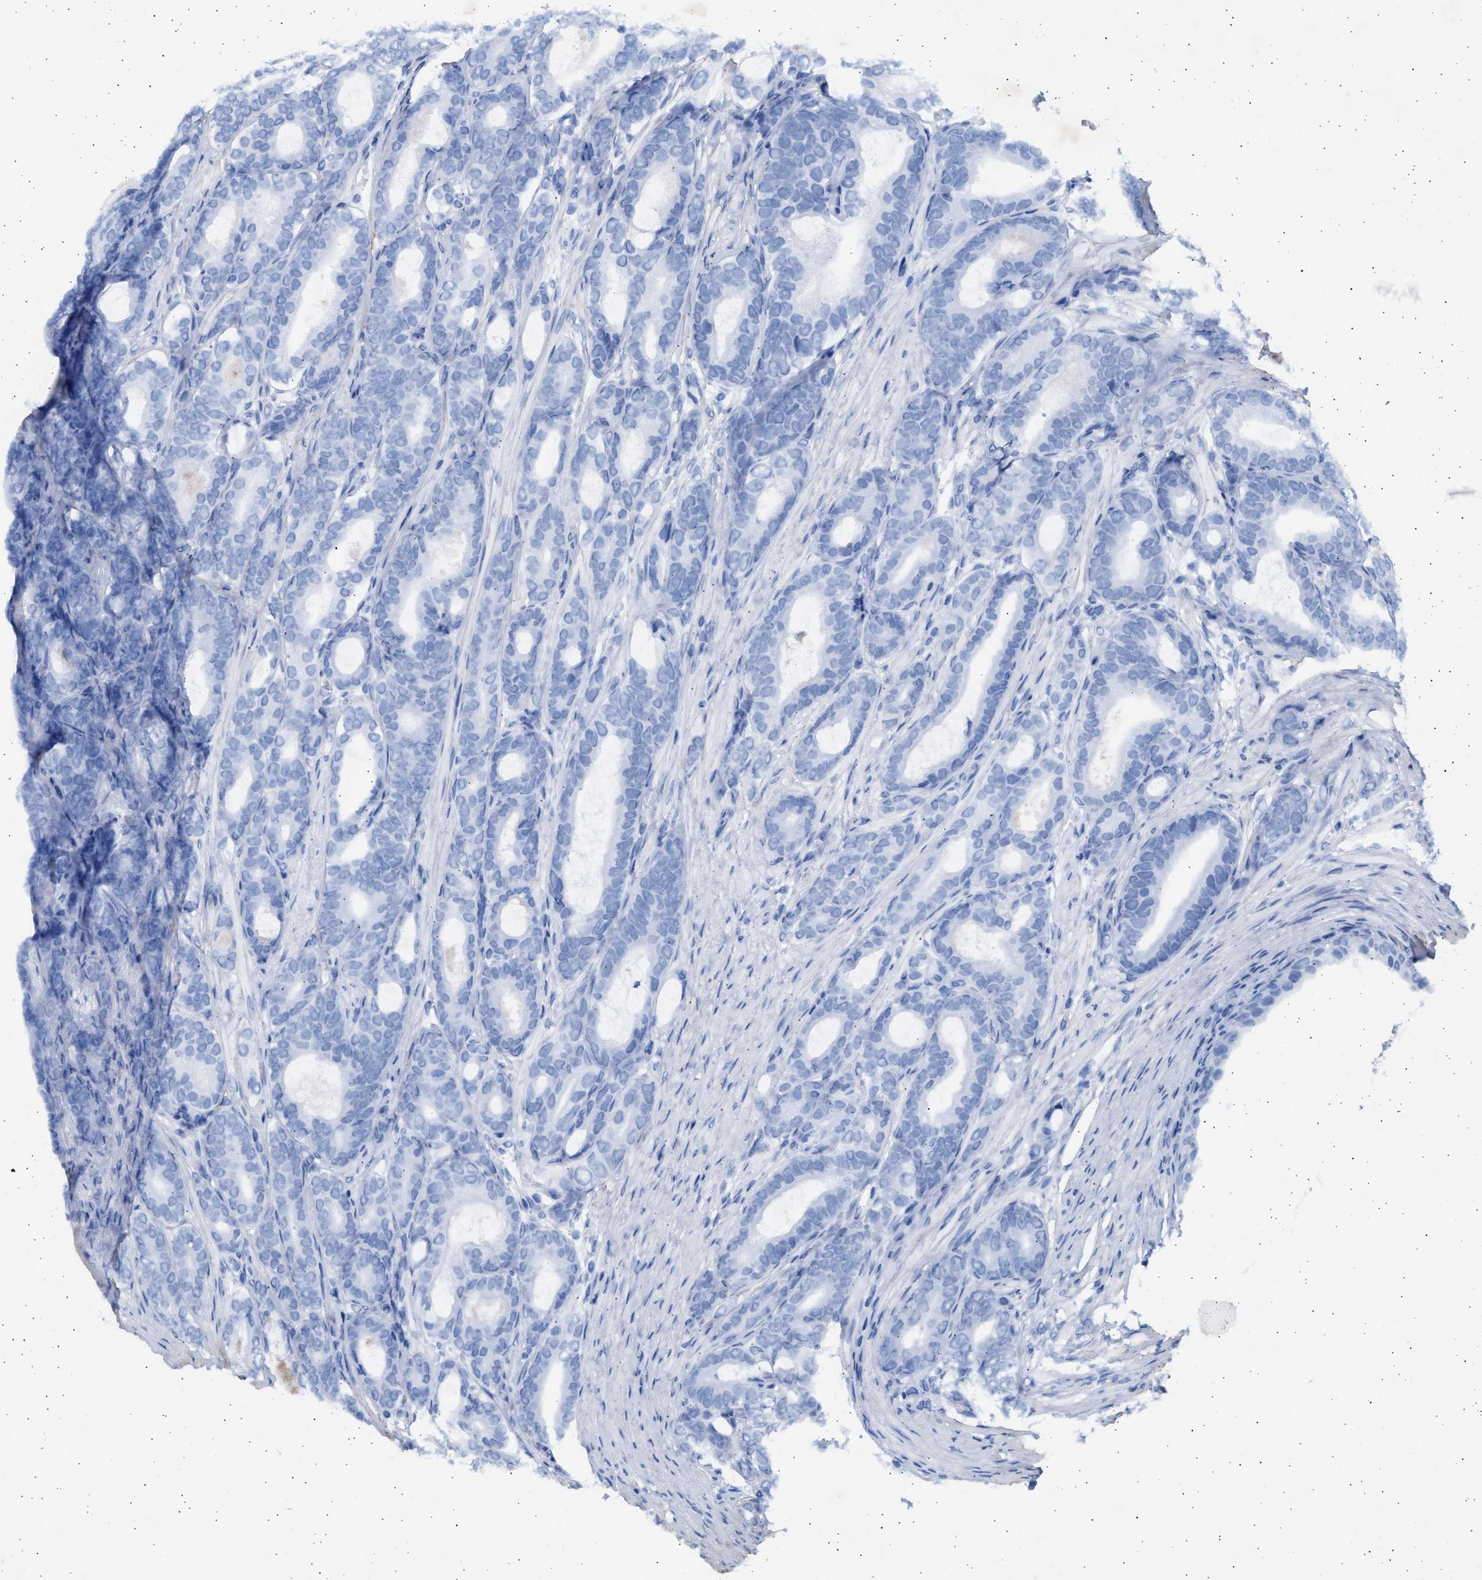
{"staining": {"intensity": "negative", "quantity": "none", "location": "none"}, "tissue": "prostate cancer", "cell_type": "Tumor cells", "image_type": "cancer", "snomed": [{"axis": "morphology", "description": "Adenocarcinoma, High grade"}, {"axis": "topography", "description": "Prostate"}], "caption": "Prostate cancer stained for a protein using immunohistochemistry exhibits no expression tumor cells.", "gene": "NBR1", "patient": {"sex": "male", "age": 60}}